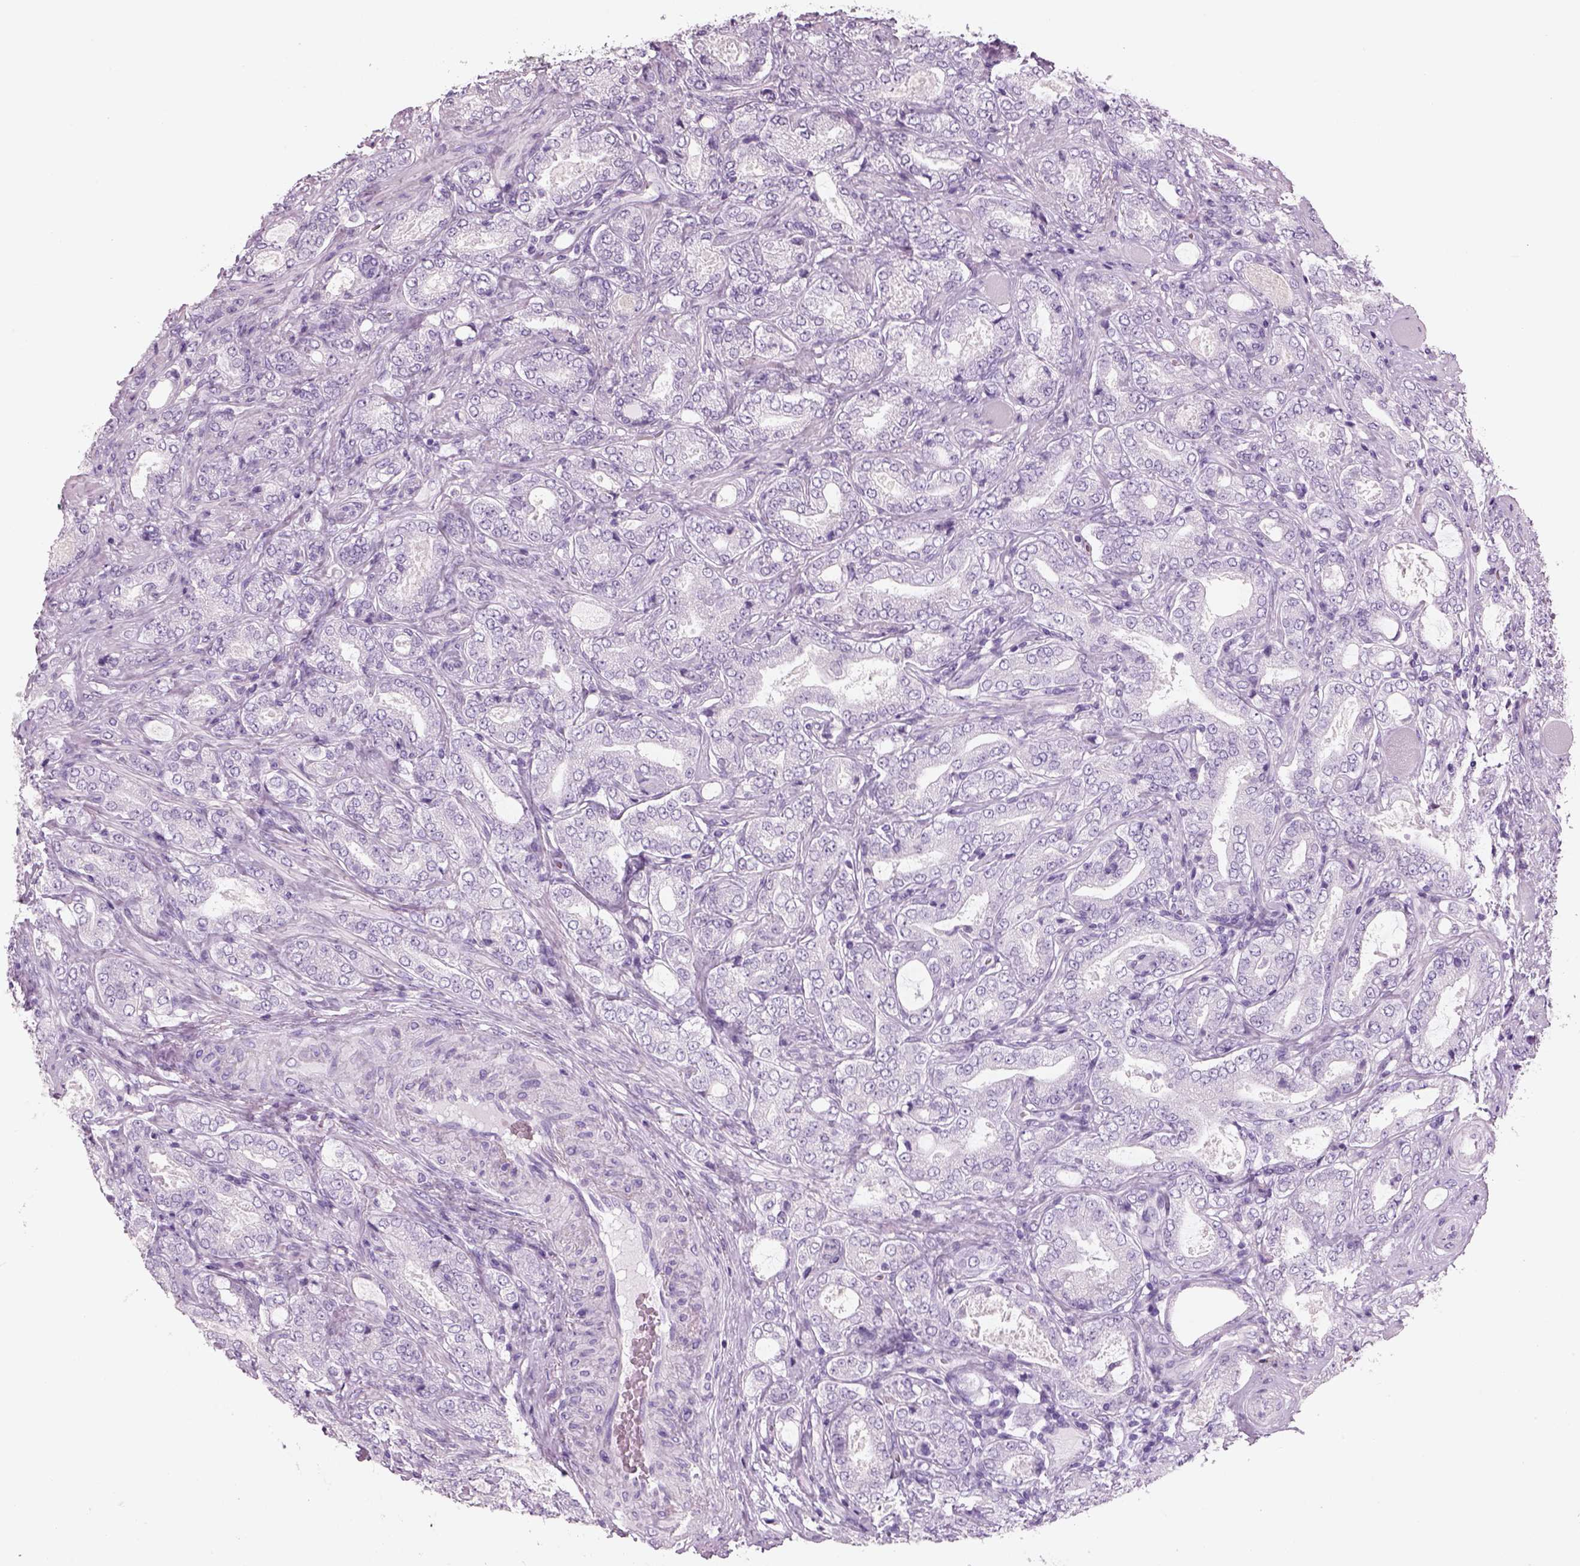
{"staining": {"intensity": "negative", "quantity": "none", "location": "none"}, "tissue": "prostate cancer", "cell_type": "Tumor cells", "image_type": "cancer", "snomed": [{"axis": "morphology", "description": "Adenocarcinoma, NOS"}, {"axis": "topography", "description": "Prostate"}], "caption": "IHC micrograph of prostate cancer stained for a protein (brown), which shows no staining in tumor cells.", "gene": "RHO", "patient": {"sex": "male", "age": 64}}